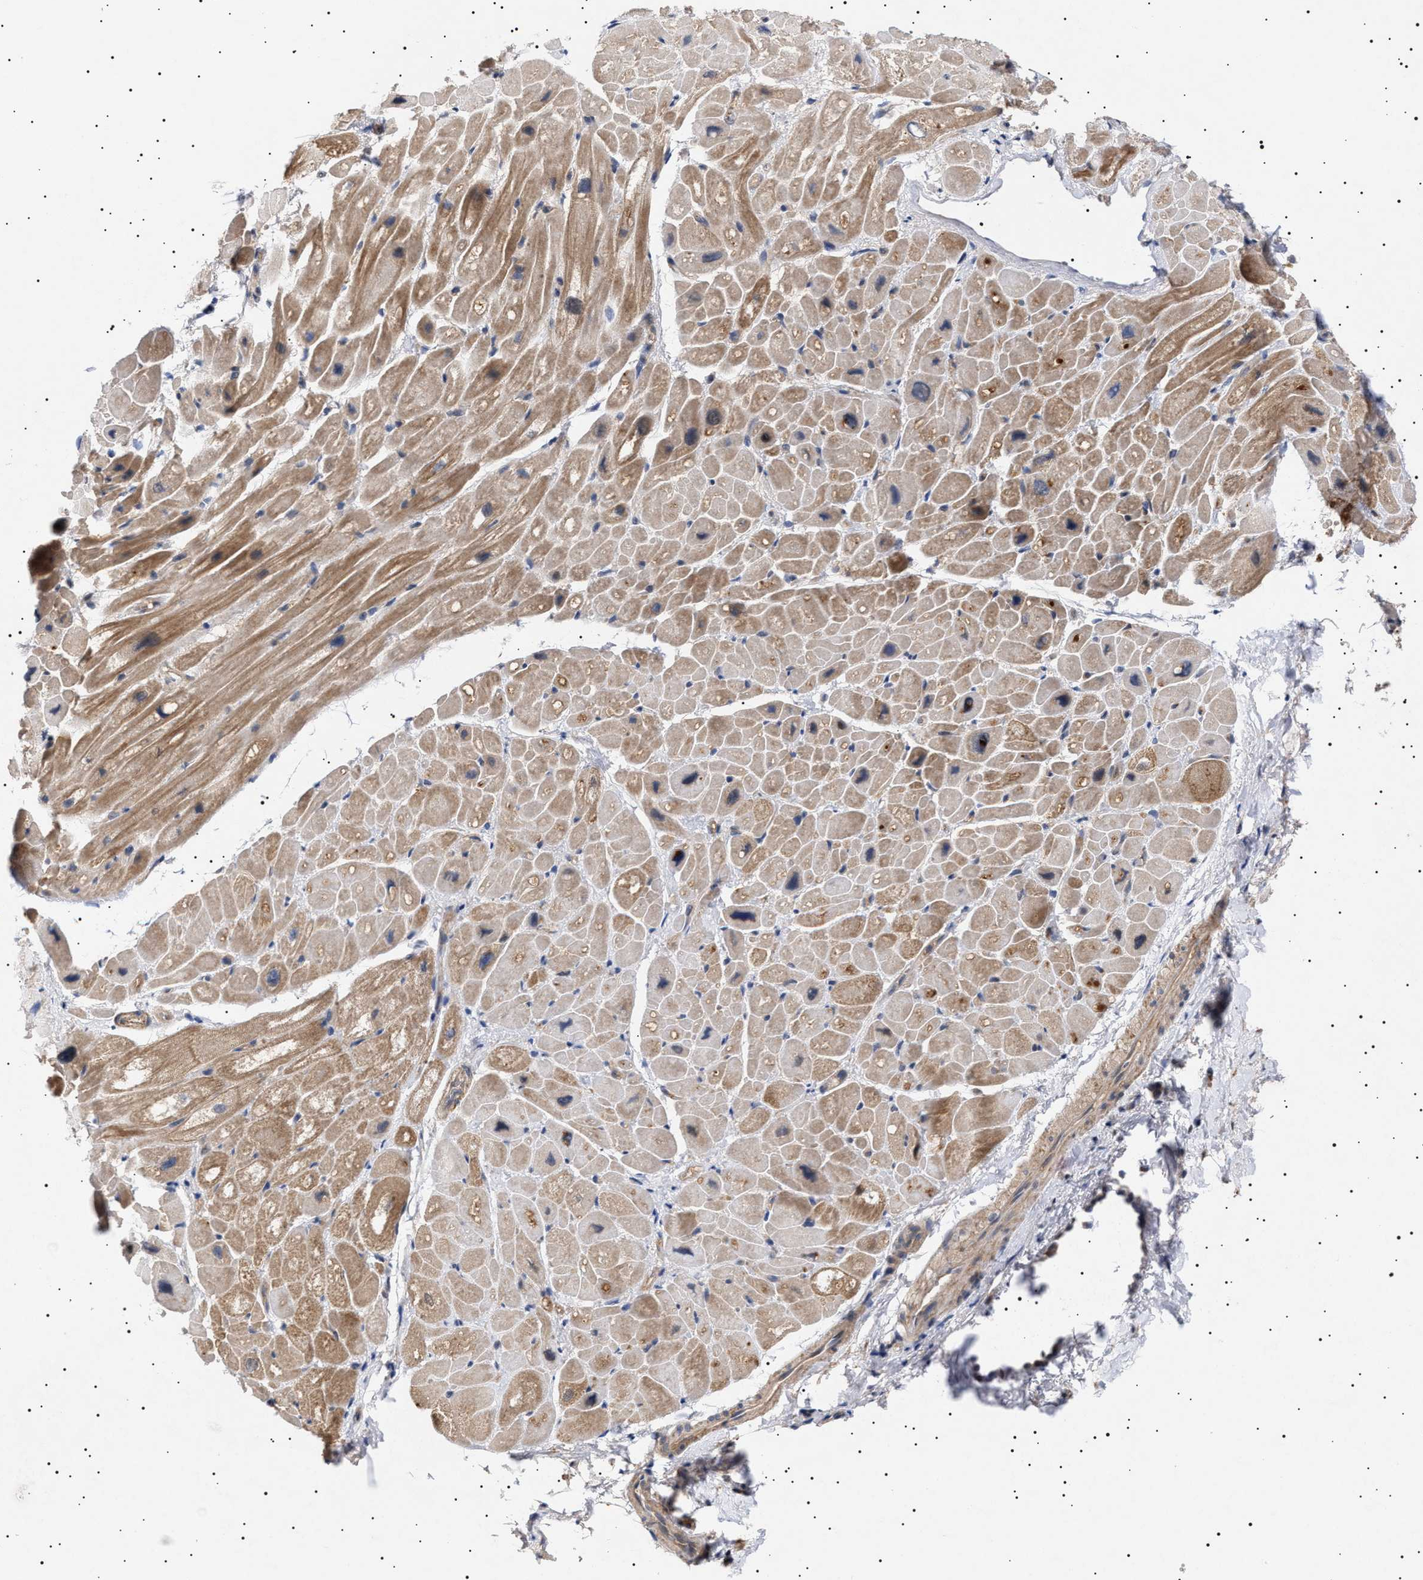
{"staining": {"intensity": "moderate", "quantity": ">75%", "location": "cytoplasmic/membranous"}, "tissue": "heart muscle", "cell_type": "Cardiomyocytes", "image_type": "normal", "snomed": [{"axis": "morphology", "description": "Normal tissue, NOS"}, {"axis": "topography", "description": "Heart"}], "caption": "A high-resolution image shows IHC staining of unremarkable heart muscle, which demonstrates moderate cytoplasmic/membranous positivity in approximately >75% of cardiomyocytes.", "gene": "NPLOC4", "patient": {"sex": "male", "age": 49}}